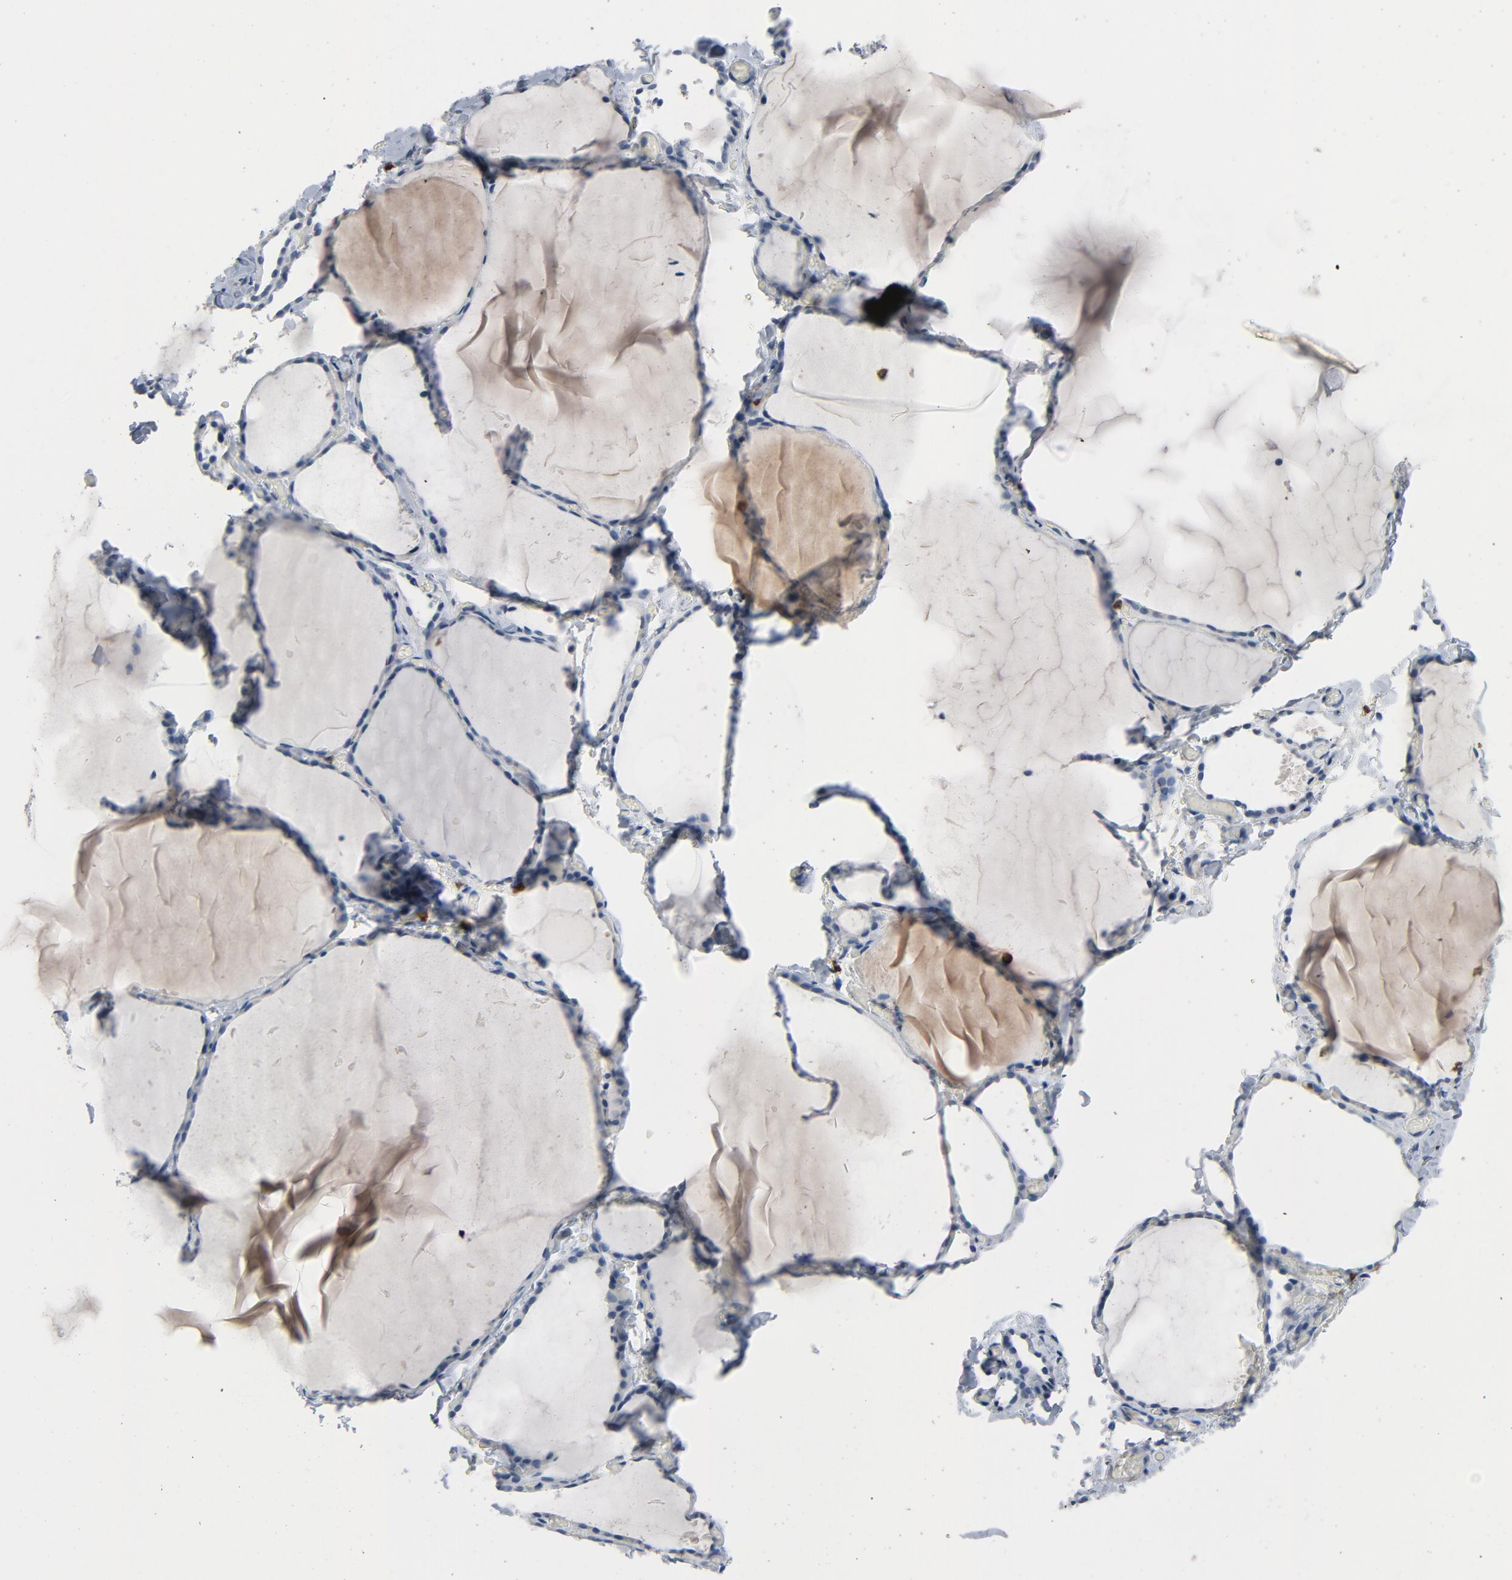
{"staining": {"intensity": "negative", "quantity": "none", "location": "none"}, "tissue": "thyroid gland", "cell_type": "Glandular cells", "image_type": "normal", "snomed": [{"axis": "morphology", "description": "Normal tissue, NOS"}, {"axis": "topography", "description": "Thyroid gland"}], "caption": "DAB (3,3'-diaminobenzidine) immunohistochemical staining of unremarkable thyroid gland displays no significant staining in glandular cells.", "gene": "LCK", "patient": {"sex": "female", "age": 22}}